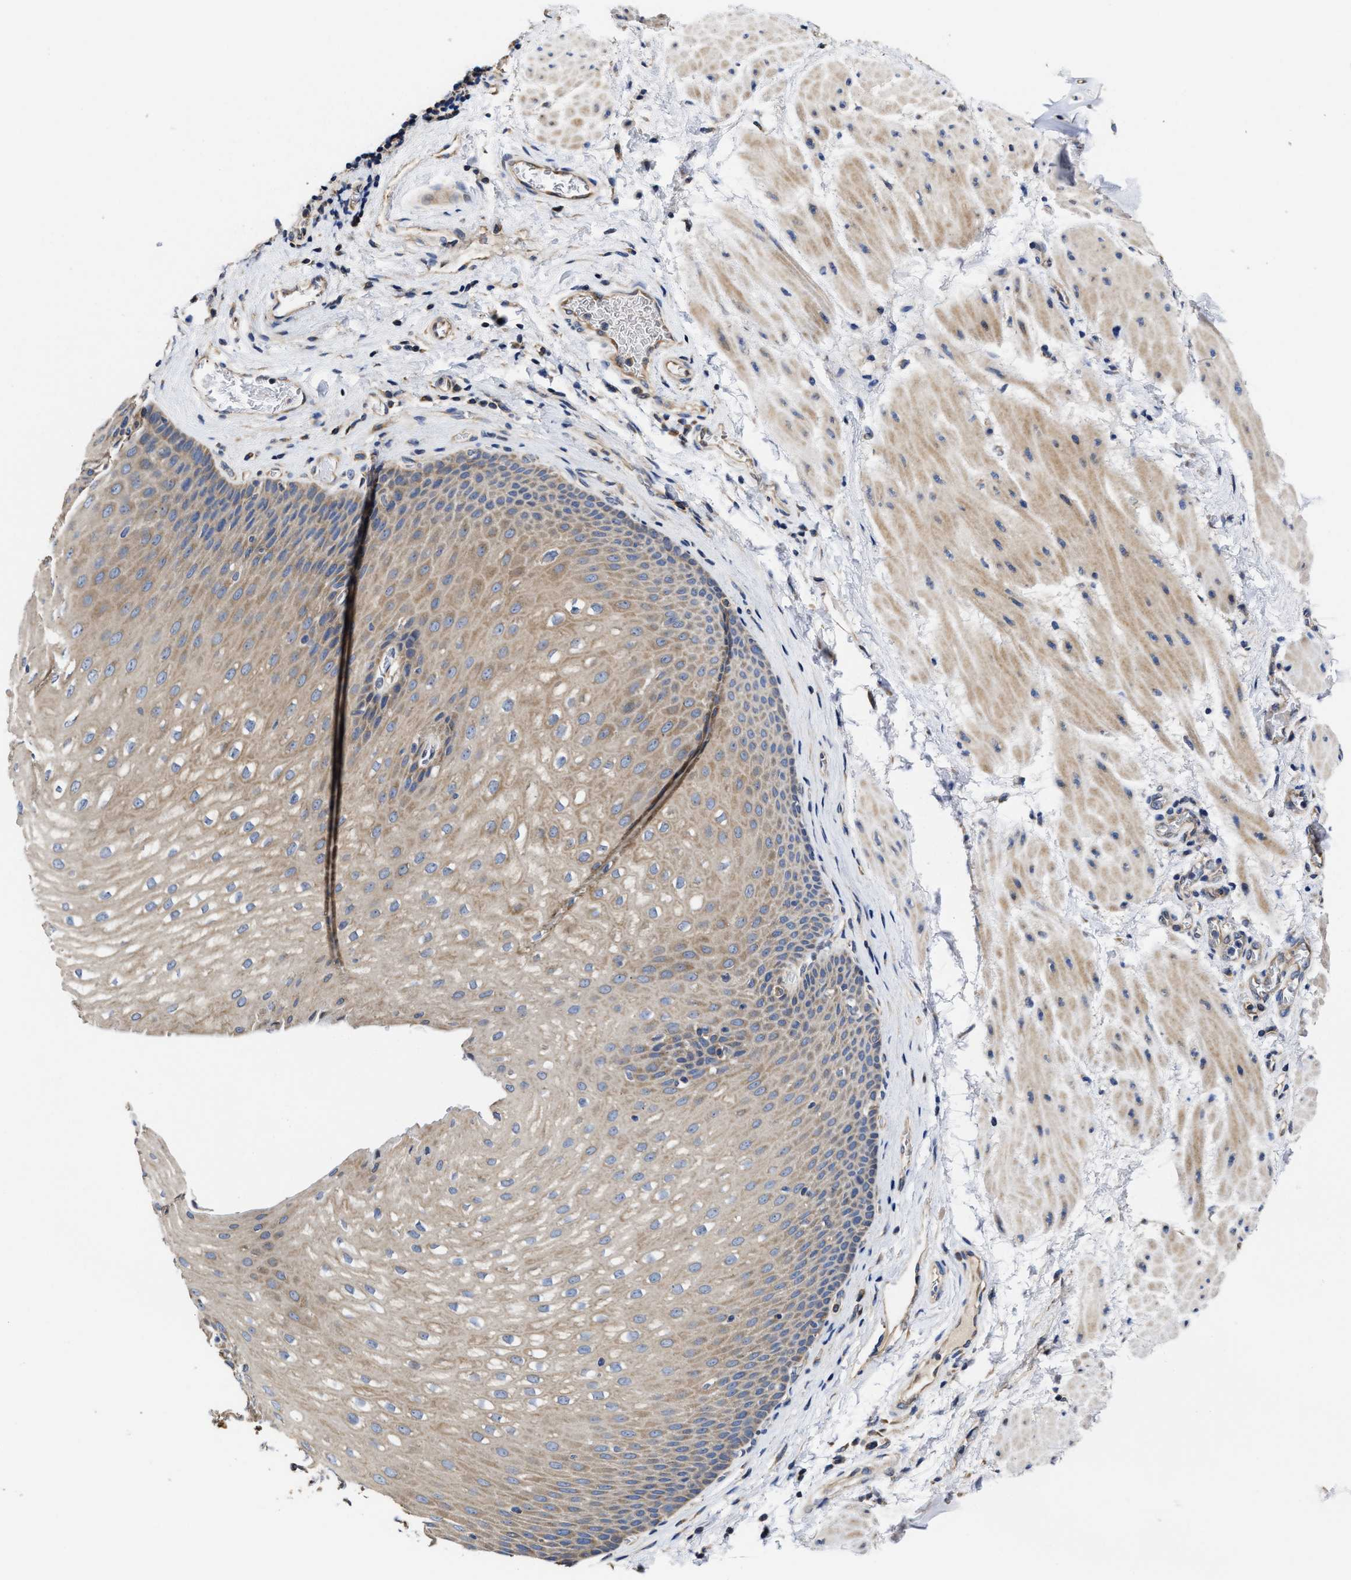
{"staining": {"intensity": "moderate", "quantity": "25%-75%", "location": "cytoplasmic/membranous"}, "tissue": "esophagus", "cell_type": "Squamous epithelial cells", "image_type": "normal", "snomed": [{"axis": "morphology", "description": "Normal tissue, NOS"}, {"axis": "topography", "description": "Esophagus"}], "caption": "Esophagus stained with a protein marker shows moderate staining in squamous epithelial cells.", "gene": "TRAF6", "patient": {"sex": "male", "age": 48}}